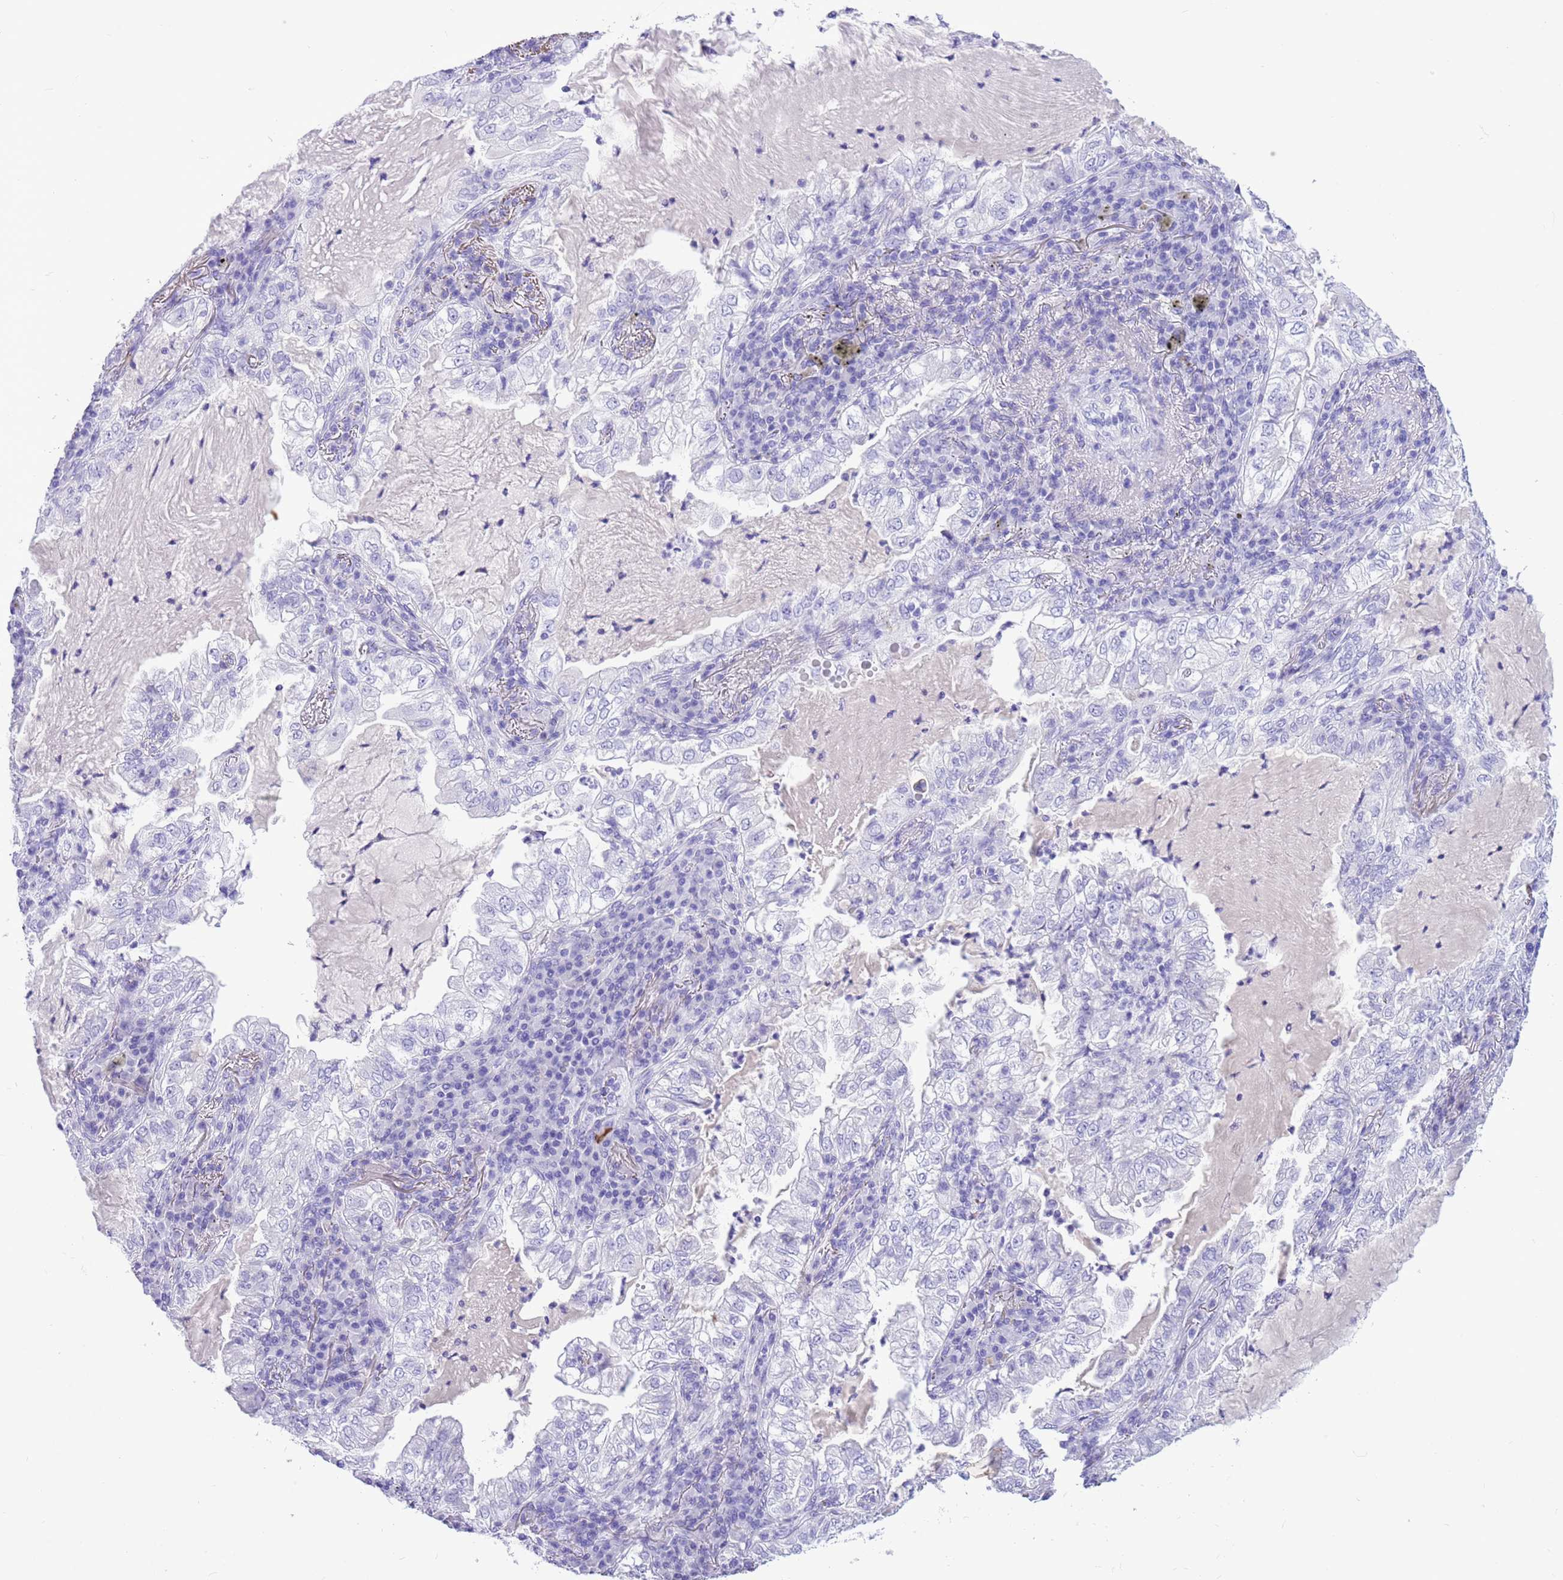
{"staining": {"intensity": "negative", "quantity": "none", "location": "none"}, "tissue": "lung cancer", "cell_type": "Tumor cells", "image_type": "cancer", "snomed": [{"axis": "morphology", "description": "Adenocarcinoma, NOS"}, {"axis": "topography", "description": "Lung"}], "caption": "Immunohistochemistry (IHC) micrograph of neoplastic tissue: human adenocarcinoma (lung) stained with DAB exhibits no significant protein staining in tumor cells.", "gene": "TBC1D10B", "patient": {"sex": "female", "age": 73}}